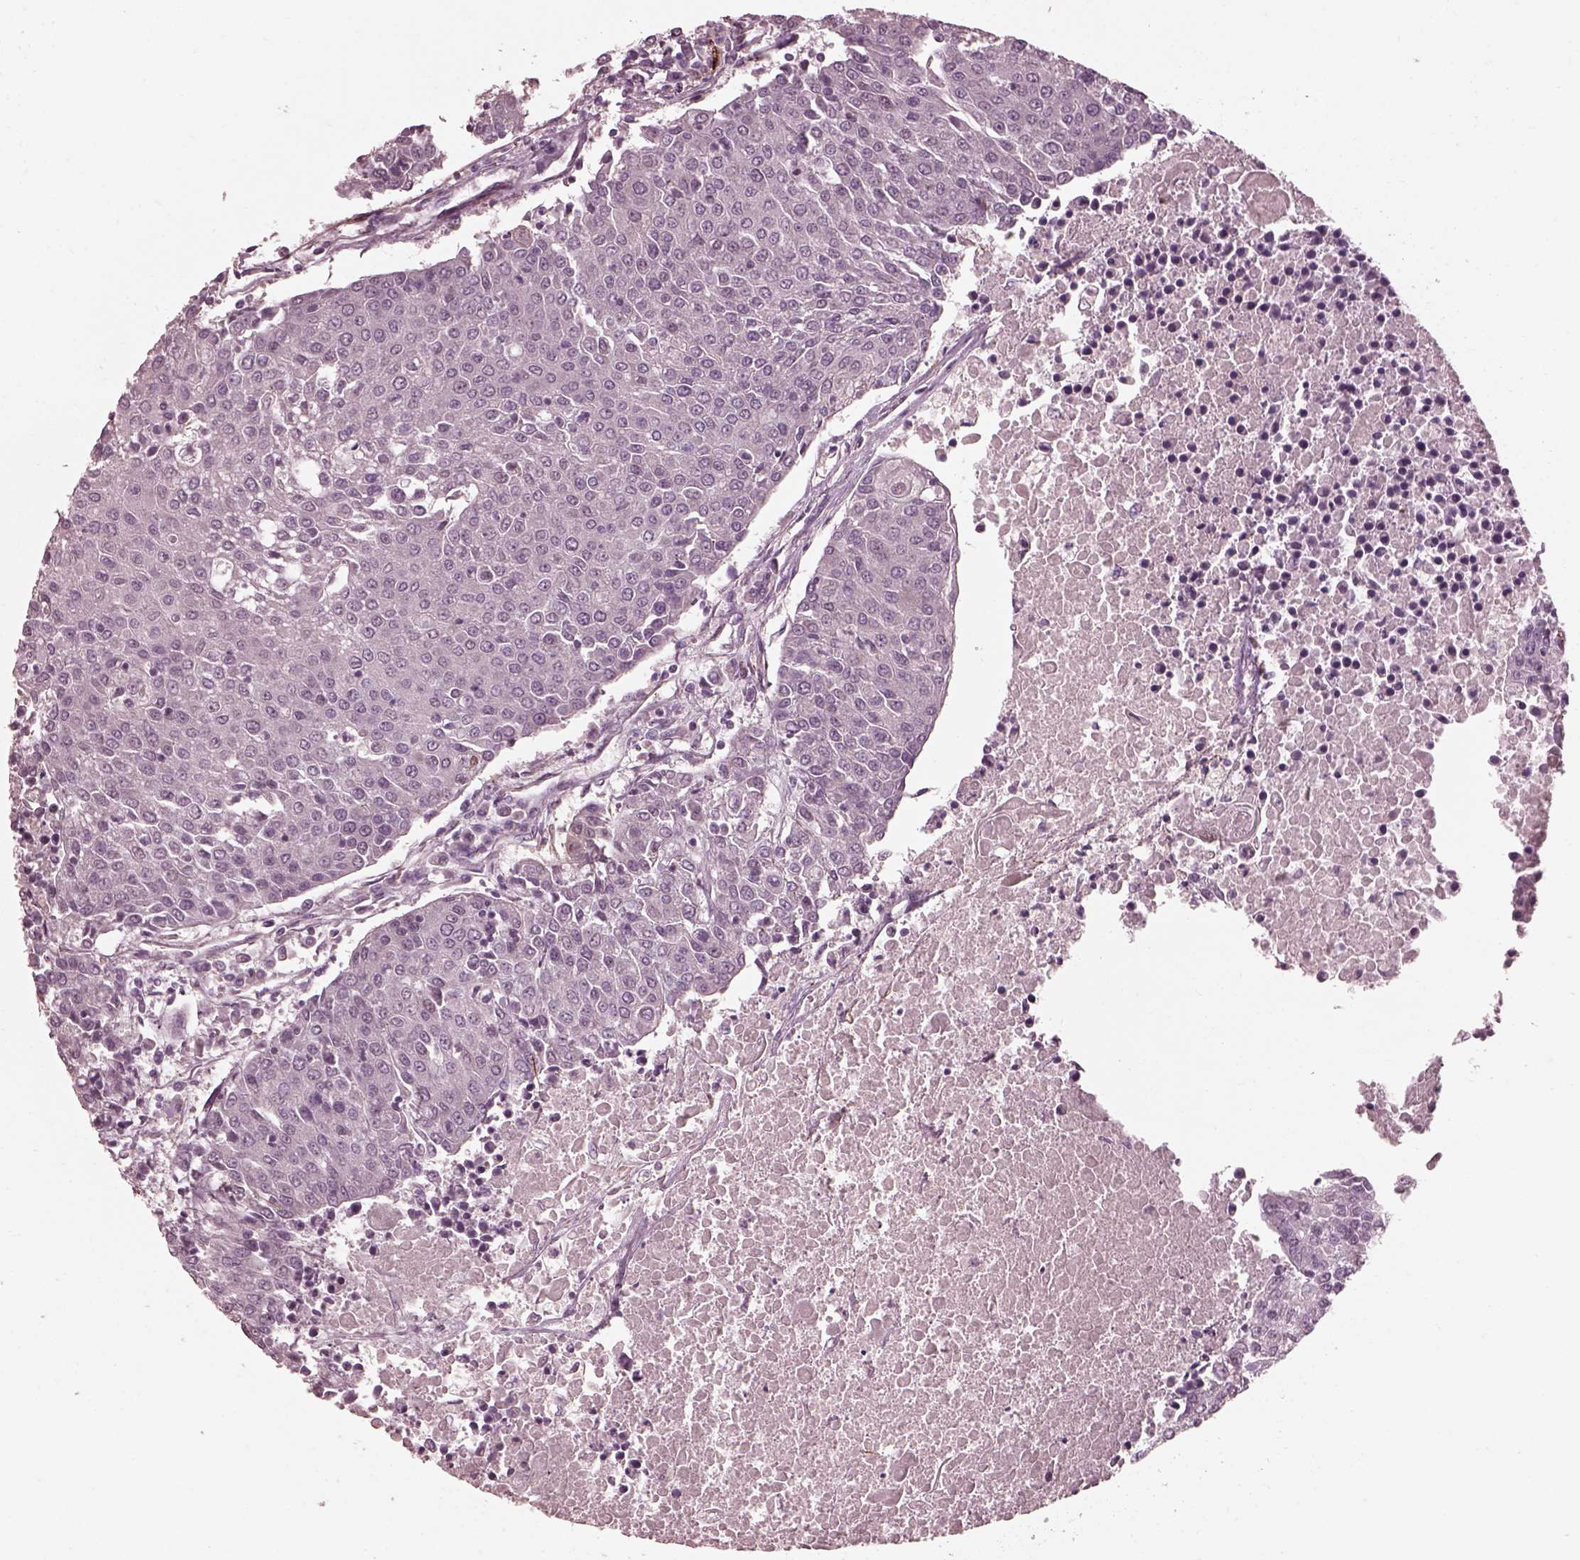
{"staining": {"intensity": "negative", "quantity": "none", "location": "none"}, "tissue": "urothelial cancer", "cell_type": "Tumor cells", "image_type": "cancer", "snomed": [{"axis": "morphology", "description": "Urothelial carcinoma, High grade"}, {"axis": "topography", "description": "Urinary bladder"}], "caption": "Immunohistochemical staining of urothelial cancer demonstrates no significant expression in tumor cells.", "gene": "EFEMP1", "patient": {"sex": "female", "age": 85}}